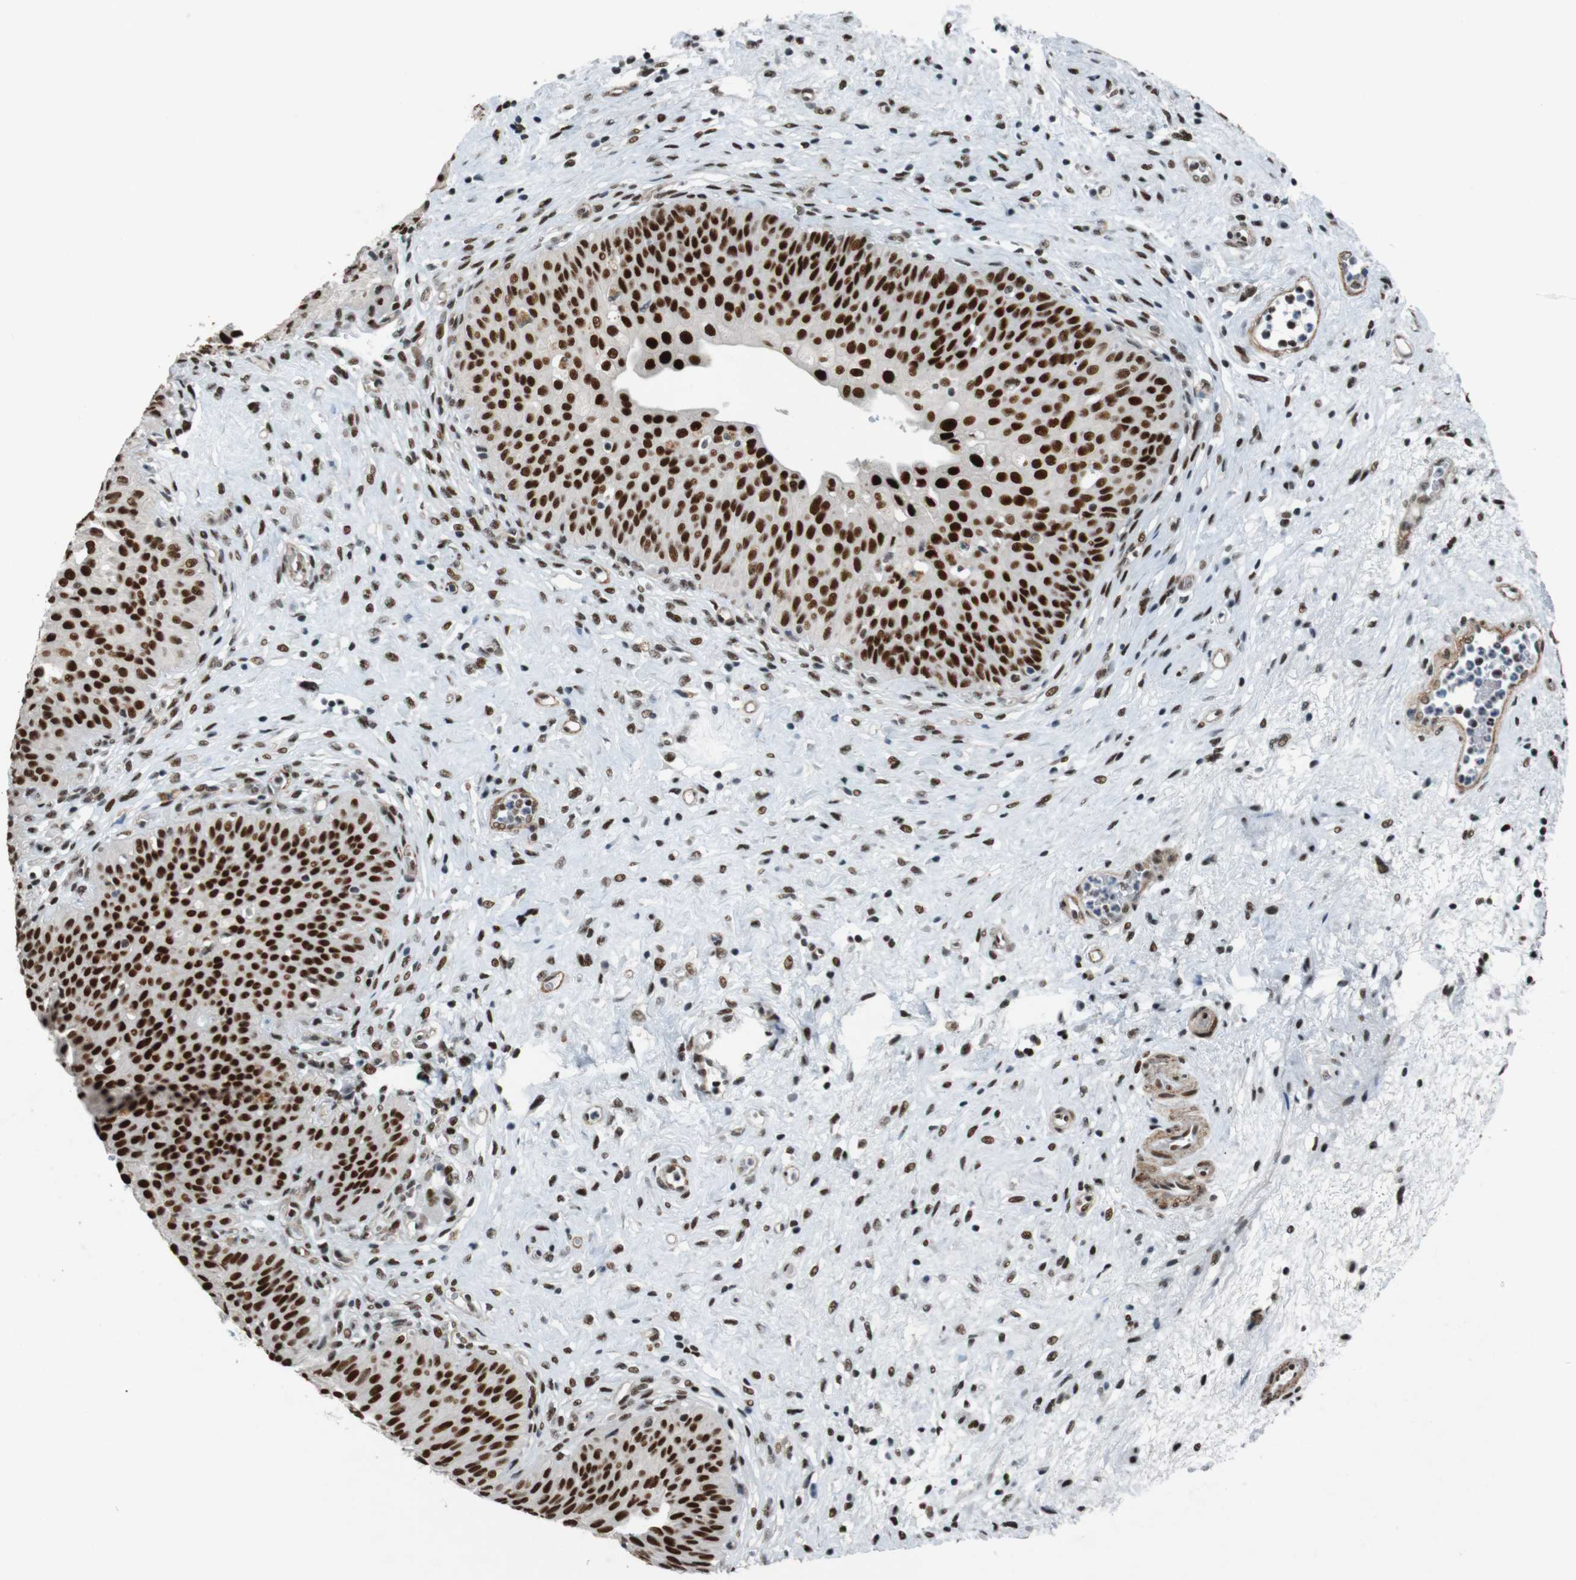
{"staining": {"intensity": "strong", "quantity": ">75%", "location": "nuclear"}, "tissue": "urinary bladder", "cell_type": "Urothelial cells", "image_type": "normal", "snomed": [{"axis": "morphology", "description": "Normal tissue, NOS"}, {"axis": "topography", "description": "Urinary bladder"}], "caption": "This micrograph displays benign urinary bladder stained with IHC to label a protein in brown. The nuclear of urothelial cells show strong positivity for the protein. Nuclei are counter-stained blue.", "gene": "HEXIM1", "patient": {"sex": "male", "age": 46}}